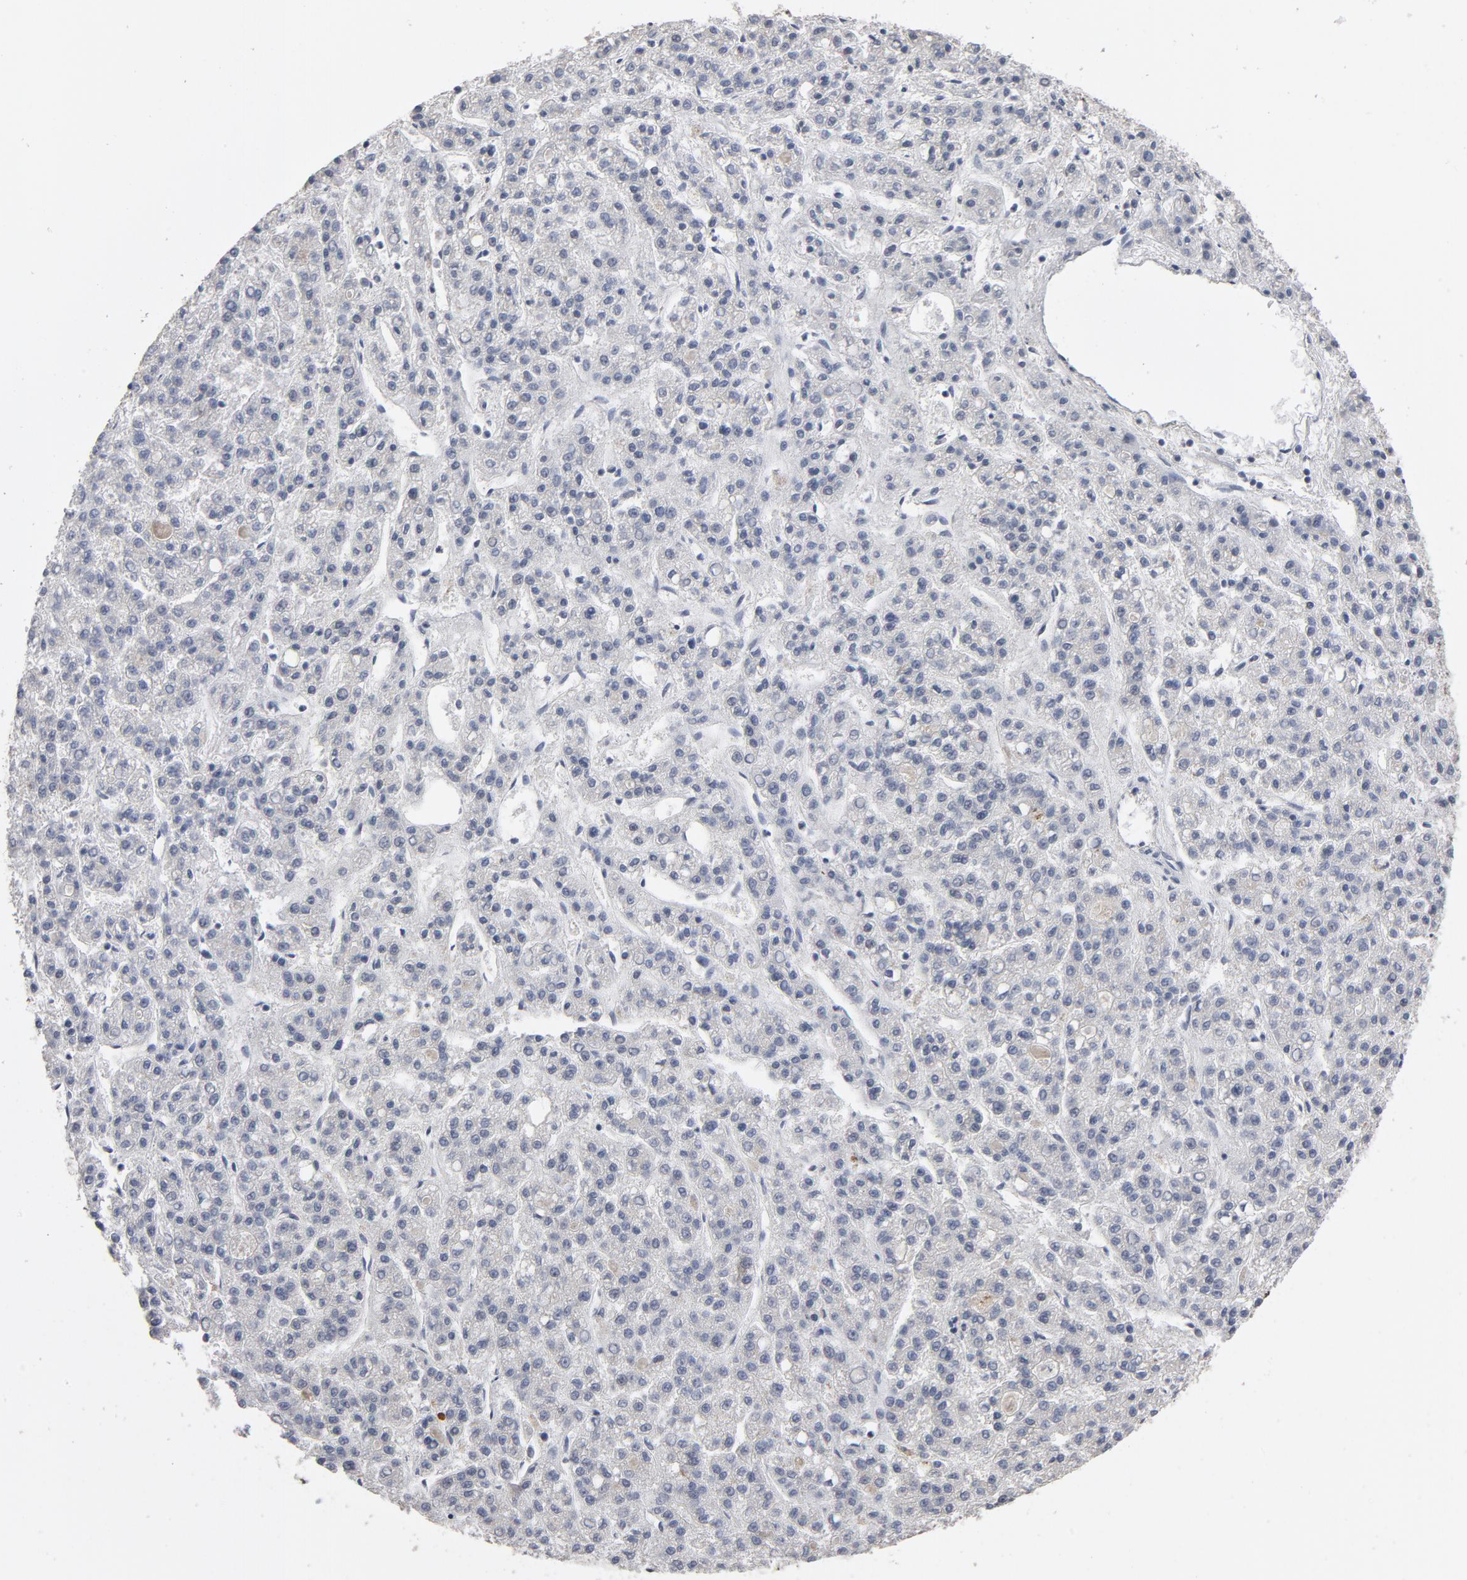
{"staining": {"intensity": "negative", "quantity": "none", "location": "none"}, "tissue": "liver cancer", "cell_type": "Tumor cells", "image_type": "cancer", "snomed": [{"axis": "morphology", "description": "Carcinoma, Hepatocellular, NOS"}, {"axis": "topography", "description": "Liver"}], "caption": "IHC of human liver cancer (hepatocellular carcinoma) reveals no positivity in tumor cells.", "gene": "TP53RK", "patient": {"sex": "male", "age": 70}}